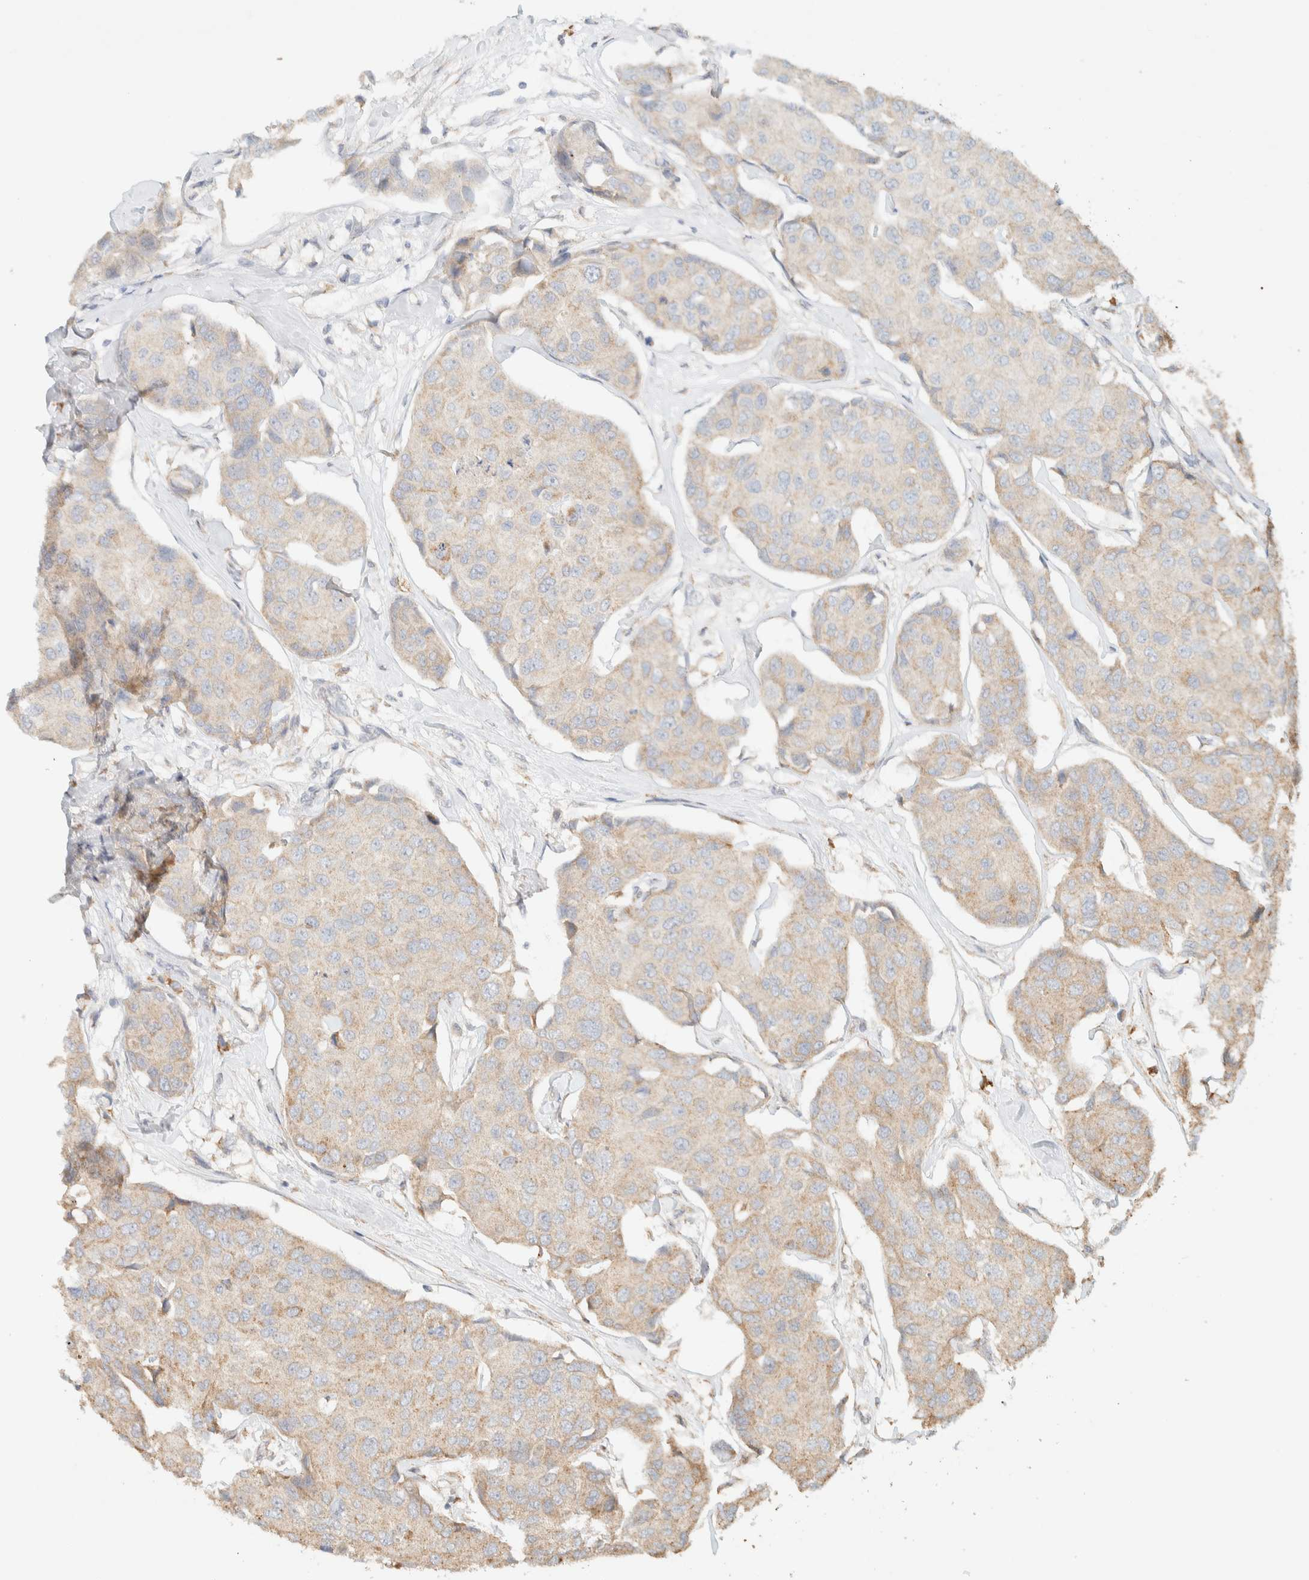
{"staining": {"intensity": "weak", "quantity": ">75%", "location": "cytoplasmic/membranous"}, "tissue": "breast cancer", "cell_type": "Tumor cells", "image_type": "cancer", "snomed": [{"axis": "morphology", "description": "Duct carcinoma"}, {"axis": "topography", "description": "Breast"}], "caption": "Immunohistochemical staining of breast cancer reveals weak cytoplasmic/membranous protein staining in approximately >75% of tumor cells.", "gene": "TTC3", "patient": {"sex": "female", "age": 80}}